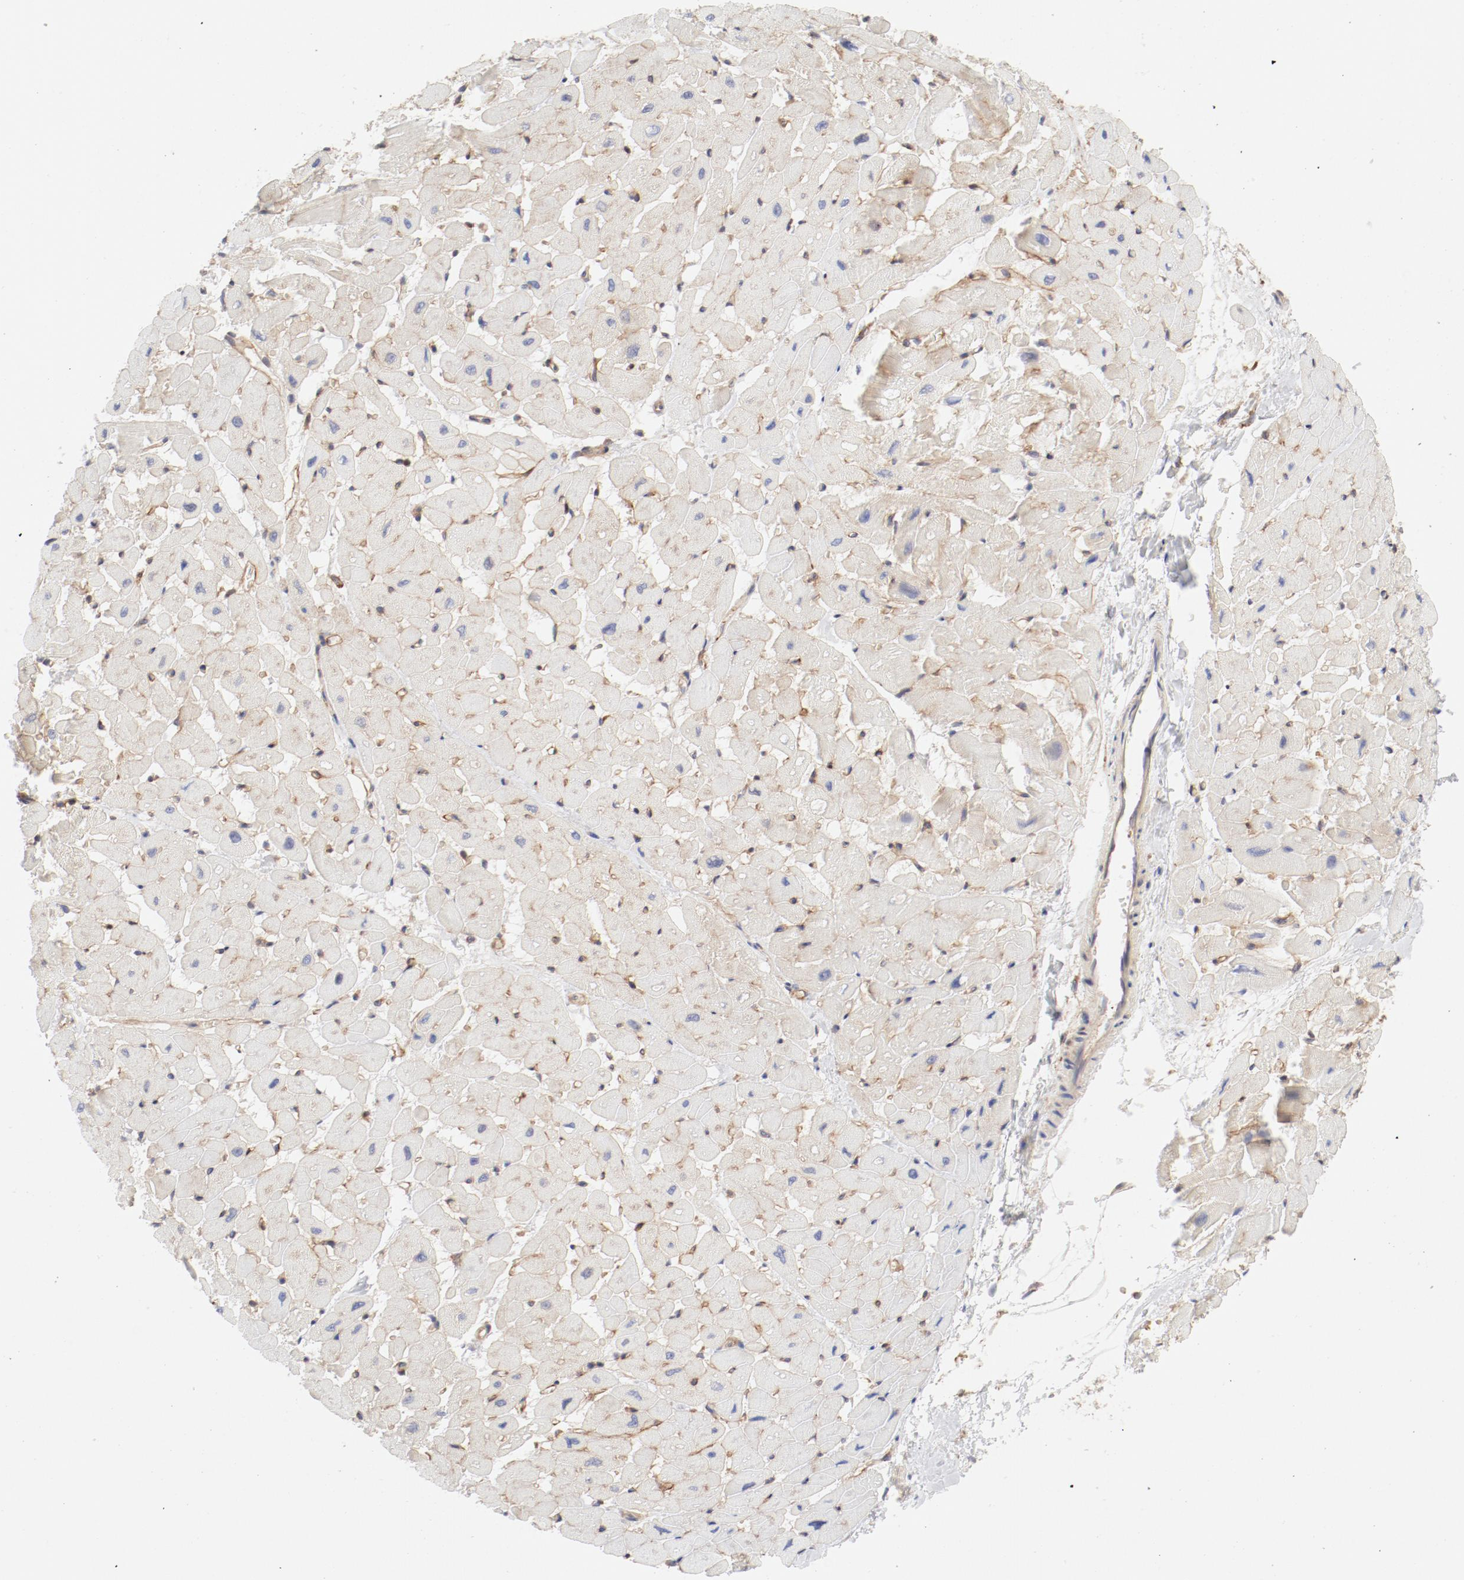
{"staining": {"intensity": "negative", "quantity": "none", "location": "none"}, "tissue": "heart muscle", "cell_type": "Cardiomyocytes", "image_type": "normal", "snomed": [{"axis": "morphology", "description": "Normal tissue, NOS"}, {"axis": "topography", "description": "Heart"}], "caption": "Immunohistochemistry (IHC) of normal heart muscle demonstrates no expression in cardiomyocytes.", "gene": "AP2A1", "patient": {"sex": "male", "age": 45}}